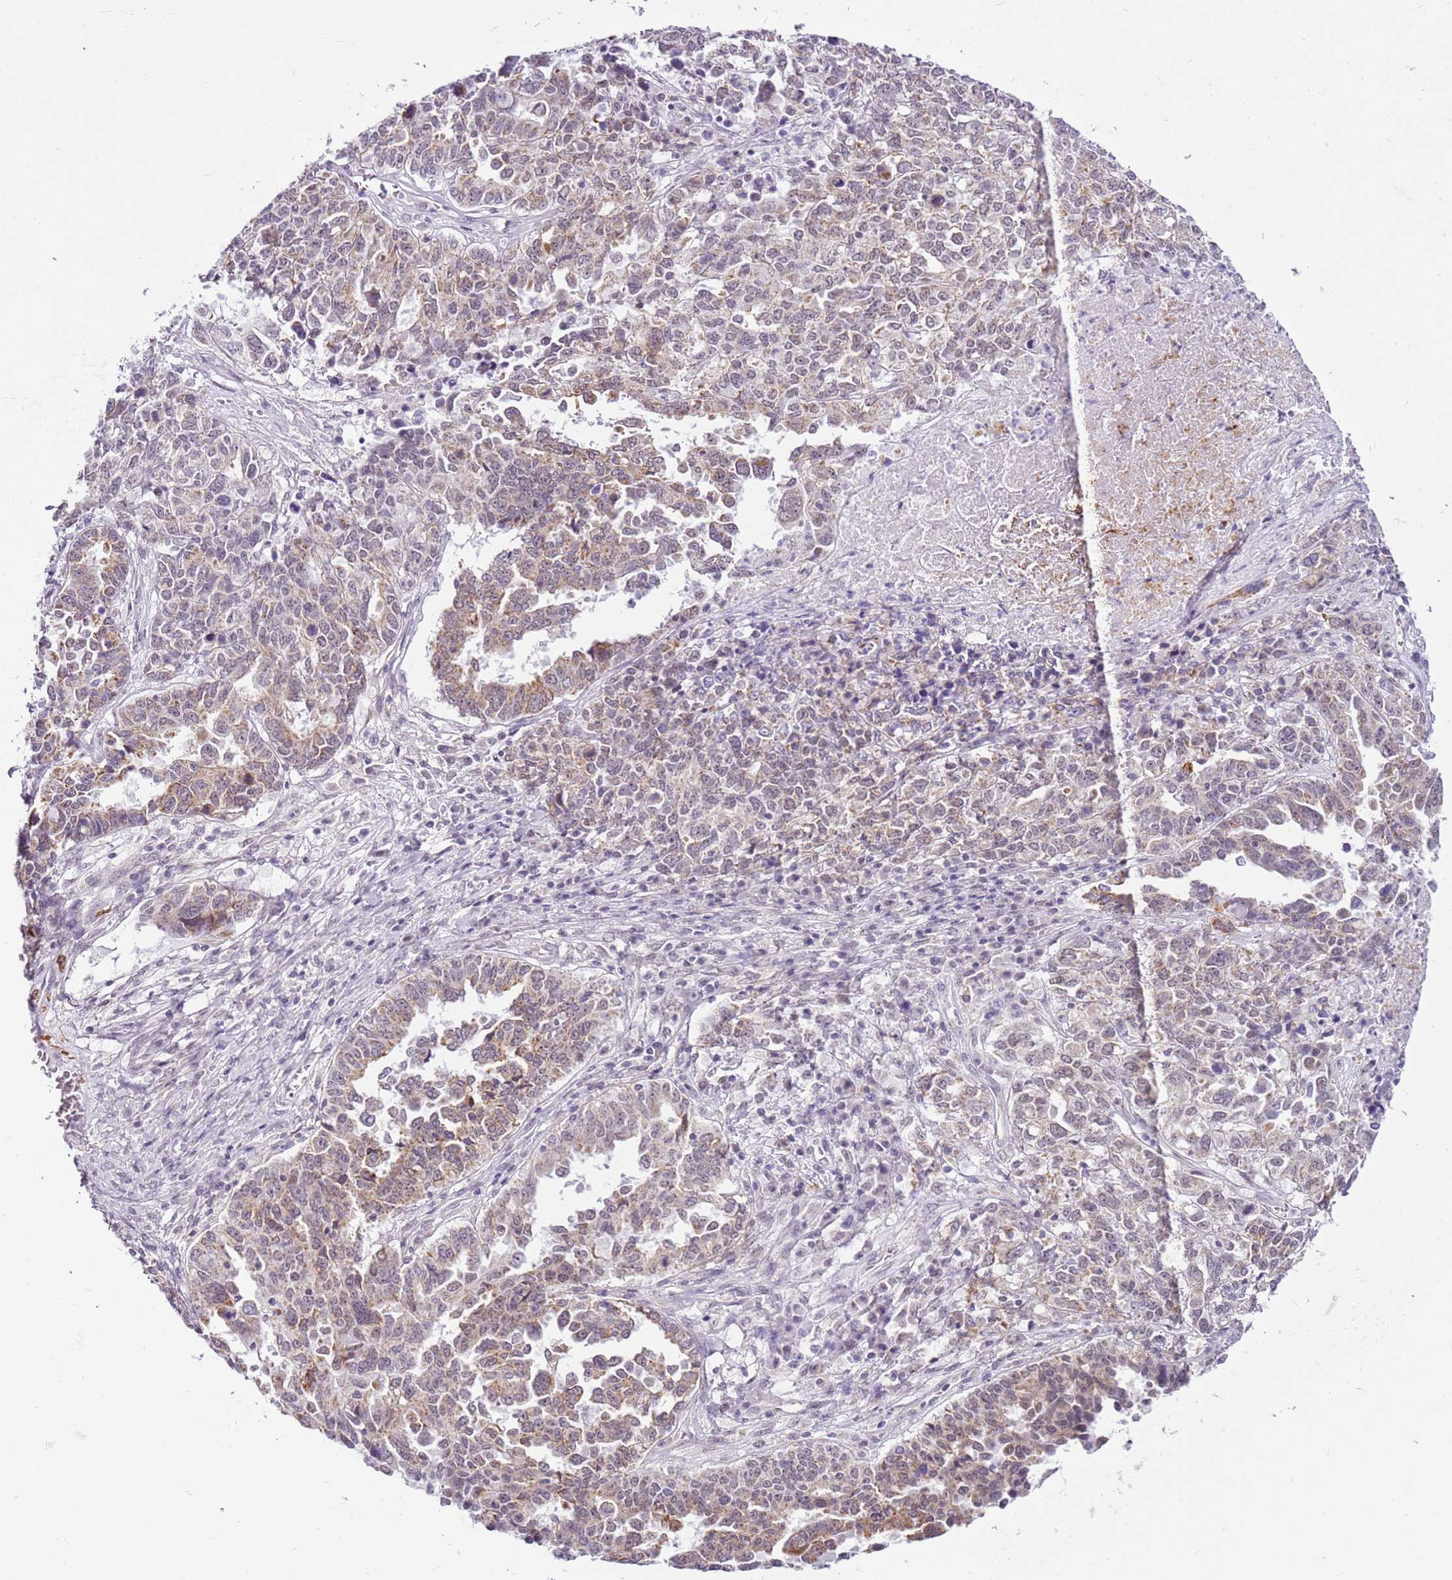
{"staining": {"intensity": "weak", "quantity": "25%-75%", "location": "cytoplasmic/membranous"}, "tissue": "ovarian cancer", "cell_type": "Tumor cells", "image_type": "cancer", "snomed": [{"axis": "morphology", "description": "Carcinoma, endometroid"}, {"axis": "topography", "description": "Ovary"}], "caption": "Weak cytoplasmic/membranous staining is present in about 25%-75% of tumor cells in ovarian cancer. The protein is stained brown, and the nuclei are stained in blue (DAB (3,3'-diaminobenzidine) IHC with brightfield microscopy, high magnification).", "gene": "SMIM4", "patient": {"sex": "female", "age": 62}}